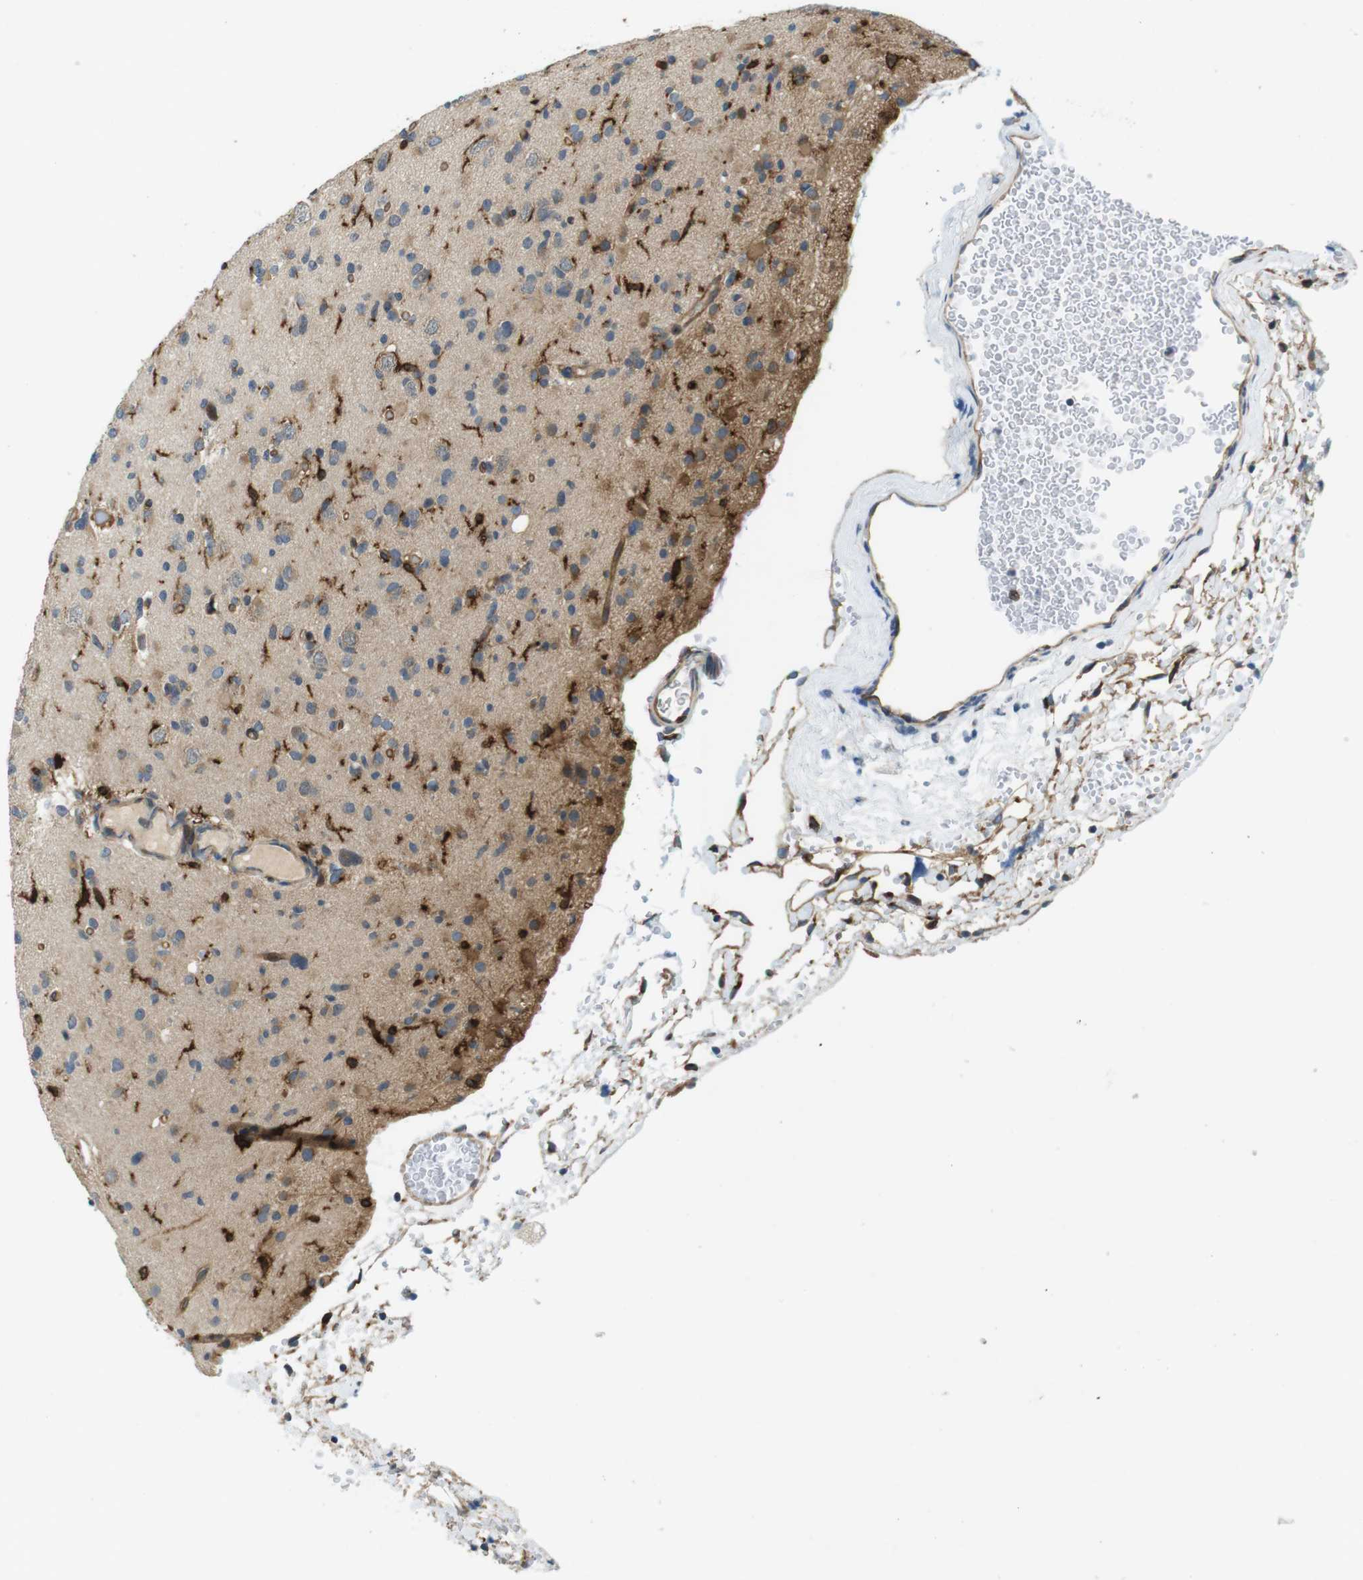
{"staining": {"intensity": "weak", "quantity": "25%-75%", "location": "cytoplasmic/membranous"}, "tissue": "glioma", "cell_type": "Tumor cells", "image_type": "cancer", "snomed": [{"axis": "morphology", "description": "Glioma, malignant, Low grade"}, {"axis": "topography", "description": "Brain"}], "caption": "This image shows immunohistochemistry staining of human glioma, with low weak cytoplasmic/membranous positivity in approximately 25%-75% of tumor cells.", "gene": "PALD1", "patient": {"sex": "female", "age": 22}}